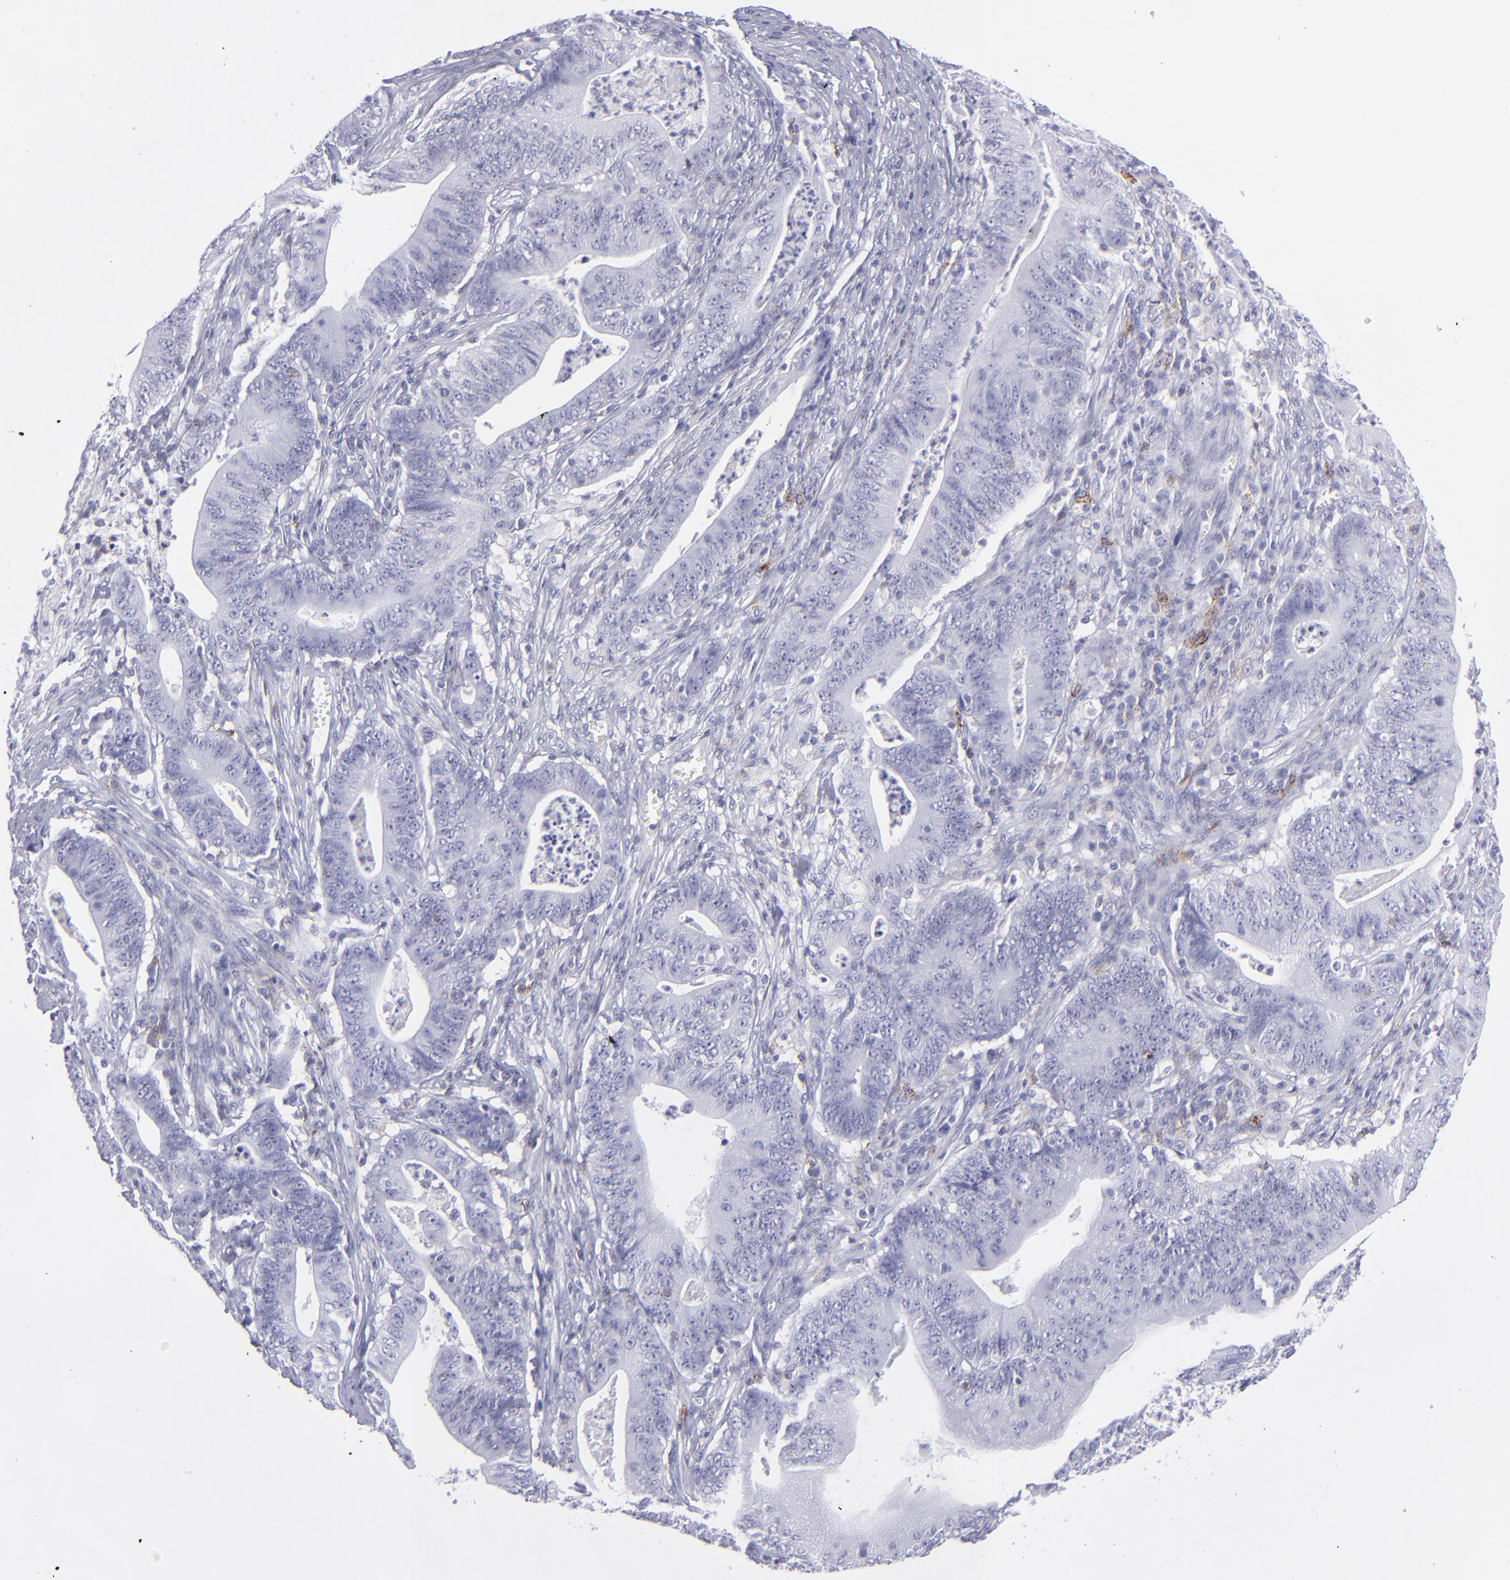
{"staining": {"intensity": "negative", "quantity": "none", "location": "none"}, "tissue": "stomach cancer", "cell_type": "Tumor cells", "image_type": "cancer", "snomed": [{"axis": "morphology", "description": "Adenocarcinoma, NOS"}, {"axis": "topography", "description": "Stomach, lower"}], "caption": "This image is of stomach adenocarcinoma stained with IHC to label a protein in brown with the nuclei are counter-stained blue. There is no staining in tumor cells.", "gene": "SELPLG", "patient": {"sex": "female", "age": 86}}